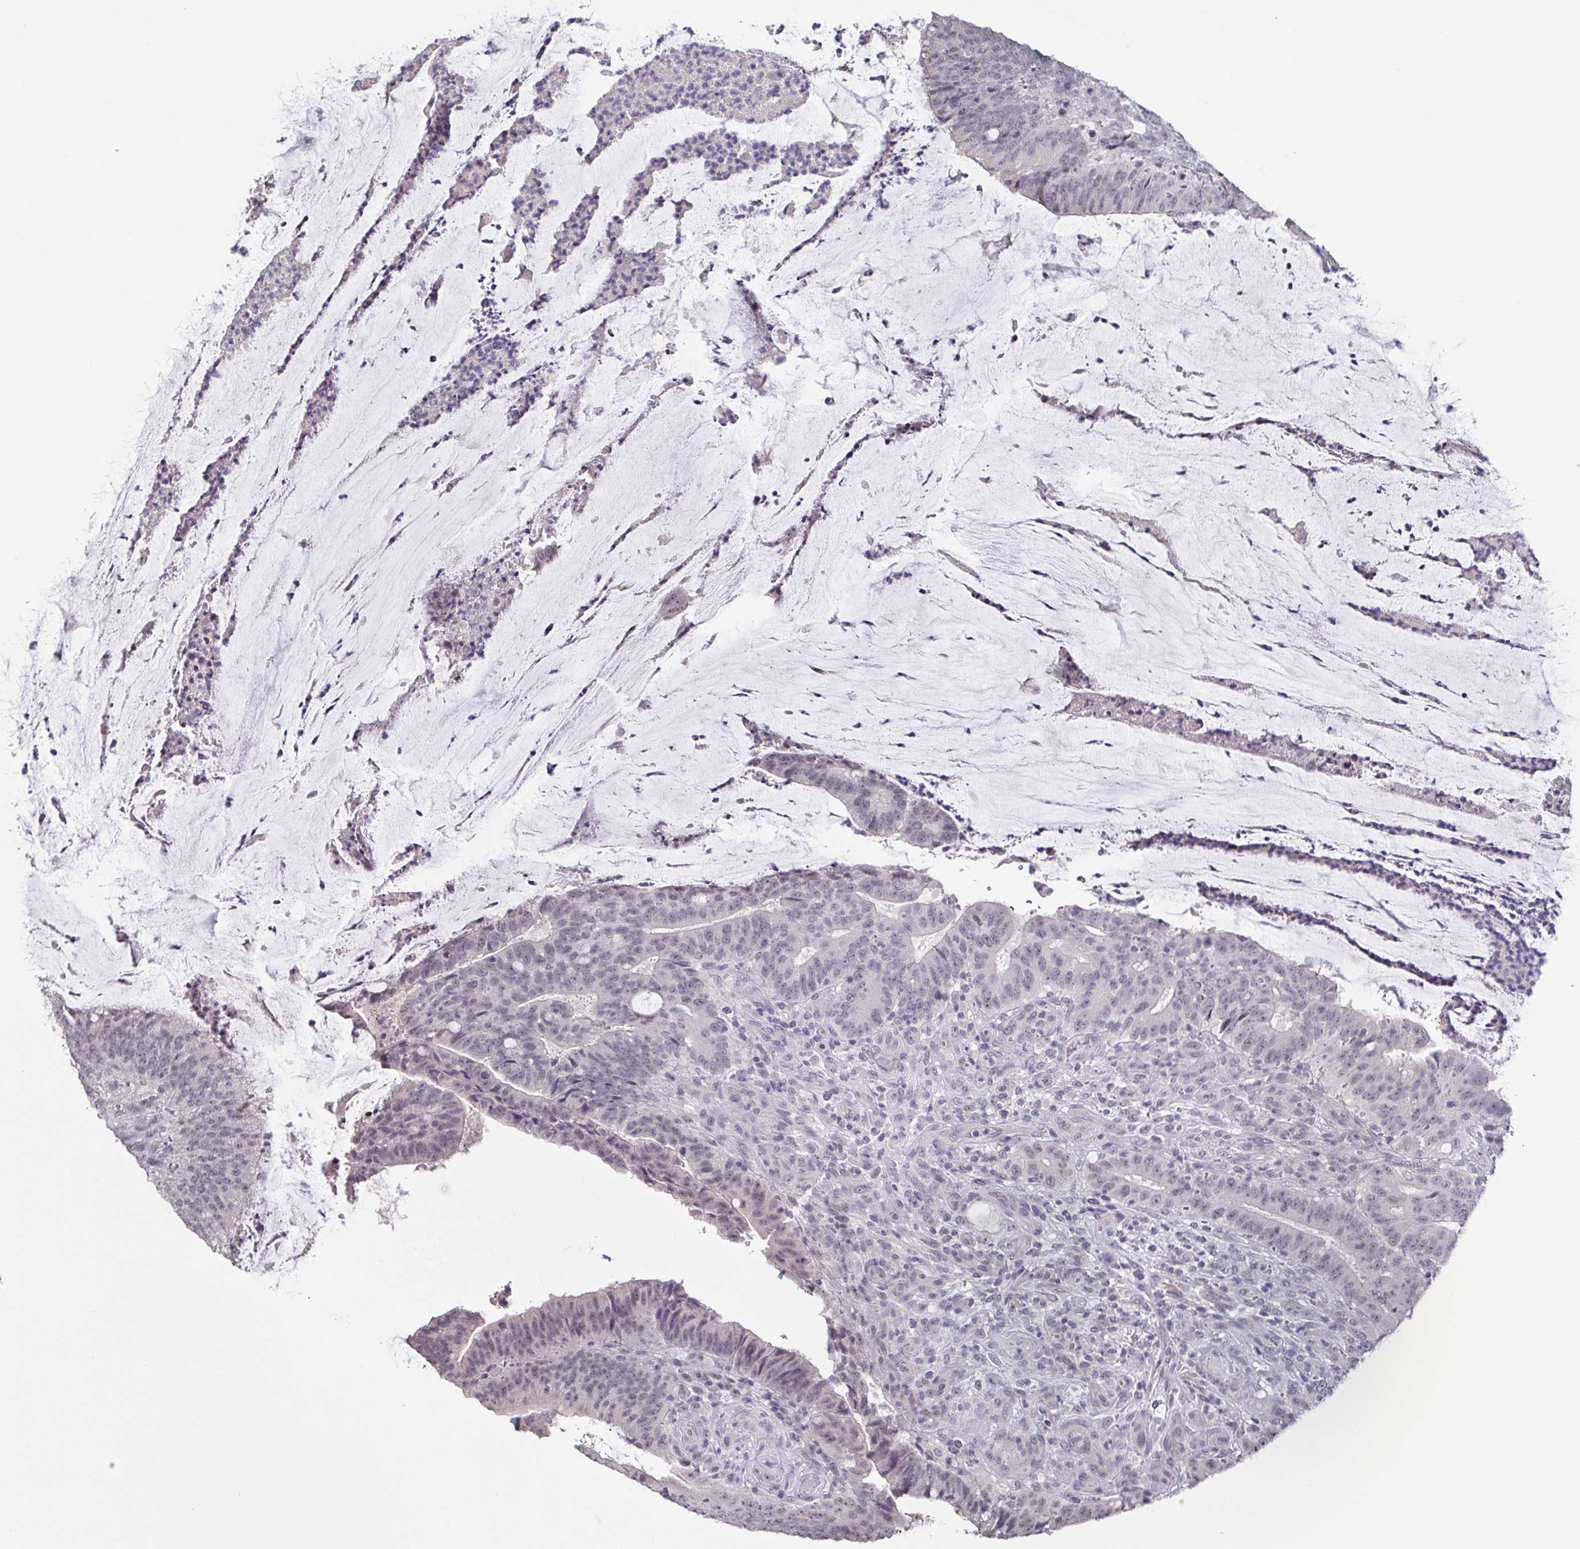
{"staining": {"intensity": "weak", "quantity": "<25%", "location": "nuclear"}, "tissue": "colorectal cancer", "cell_type": "Tumor cells", "image_type": "cancer", "snomed": [{"axis": "morphology", "description": "Adenocarcinoma, NOS"}, {"axis": "topography", "description": "Colon"}], "caption": "This is an IHC histopathology image of colorectal cancer. There is no expression in tumor cells.", "gene": "NEFH", "patient": {"sex": "female", "age": 43}}